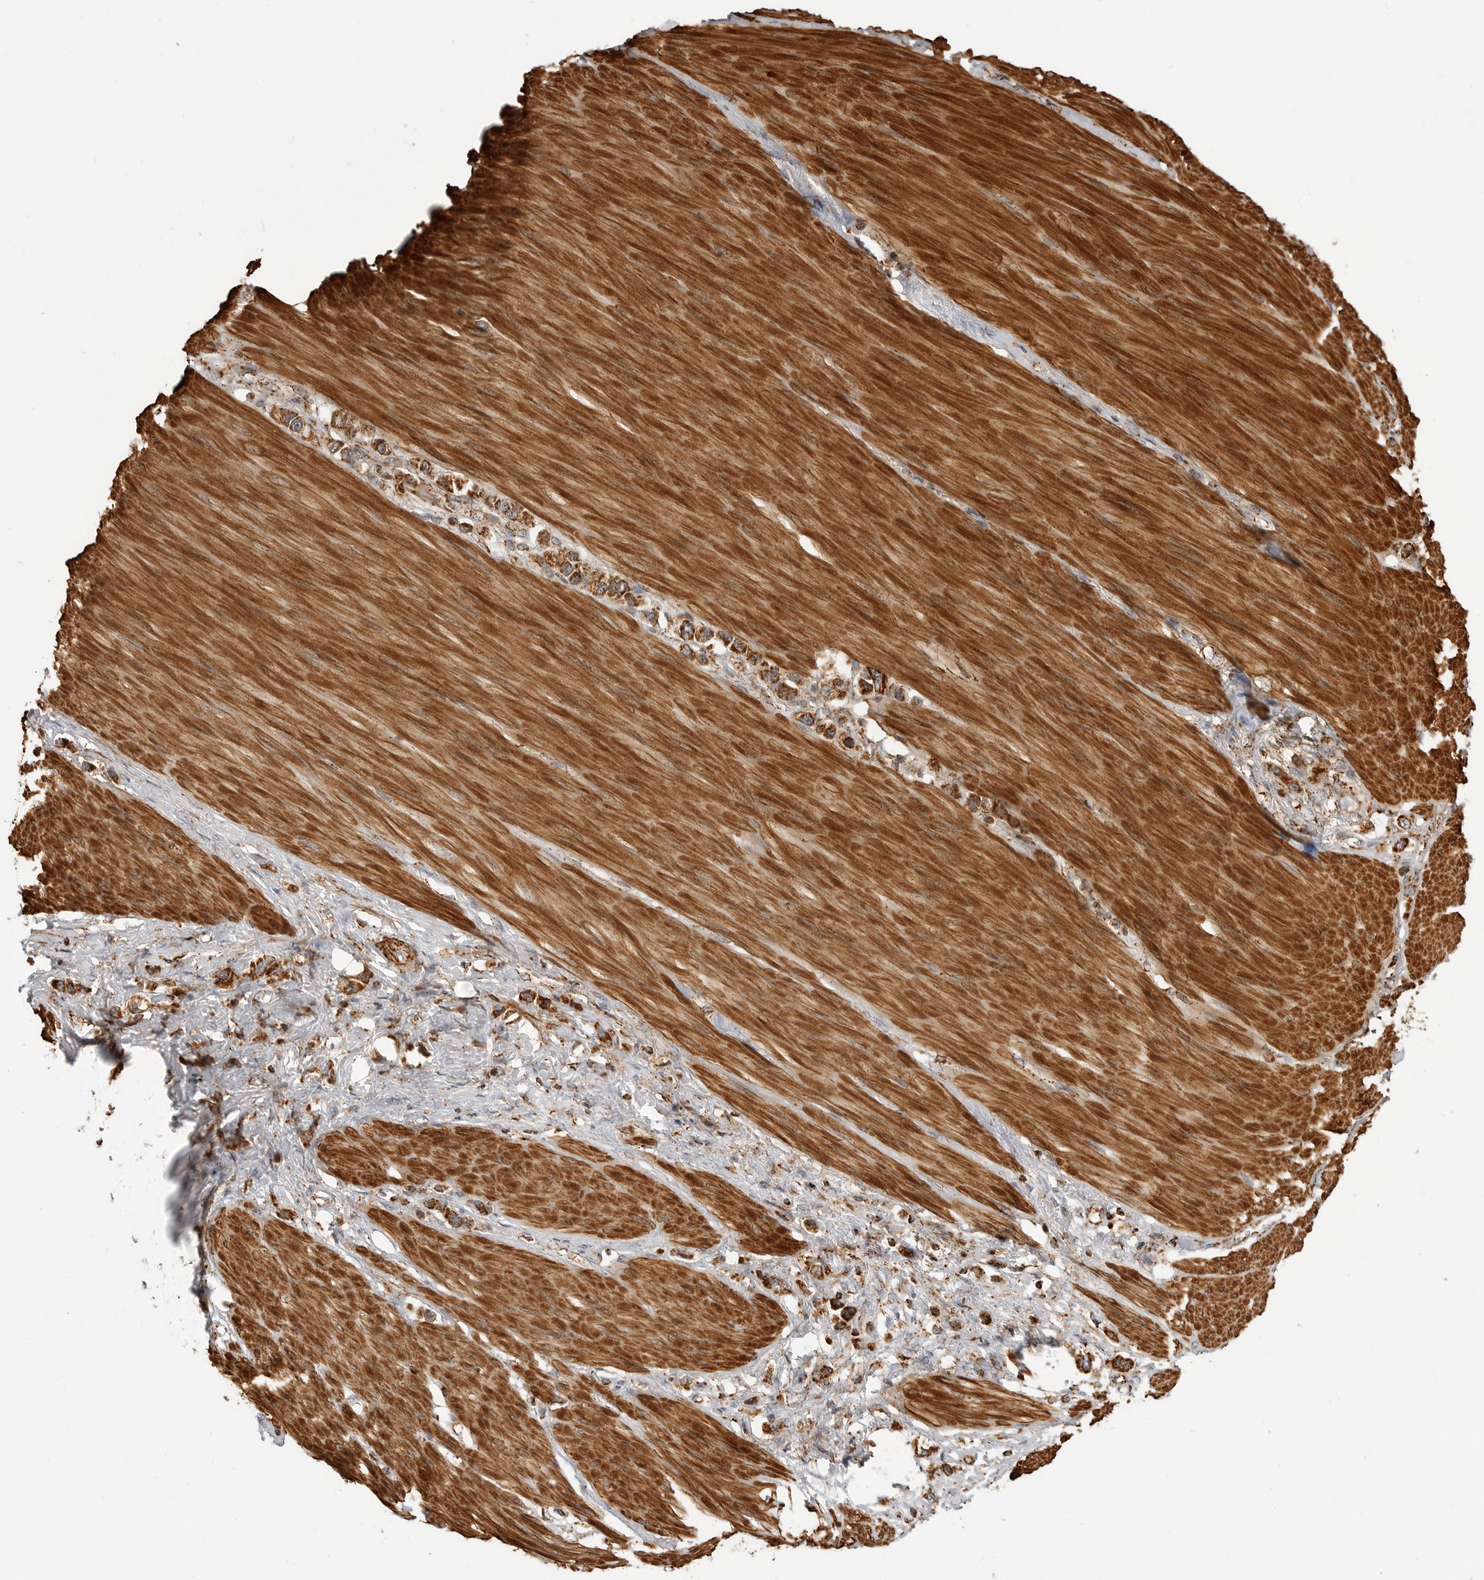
{"staining": {"intensity": "strong", "quantity": ">75%", "location": "cytoplasmic/membranous"}, "tissue": "stomach cancer", "cell_type": "Tumor cells", "image_type": "cancer", "snomed": [{"axis": "morphology", "description": "Adenocarcinoma, NOS"}, {"axis": "topography", "description": "Stomach"}], "caption": "Immunohistochemistry (DAB) staining of stomach cancer exhibits strong cytoplasmic/membranous protein staining in about >75% of tumor cells.", "gene": "BMP2K", "patient": {"sex": "female", "age": 65}}